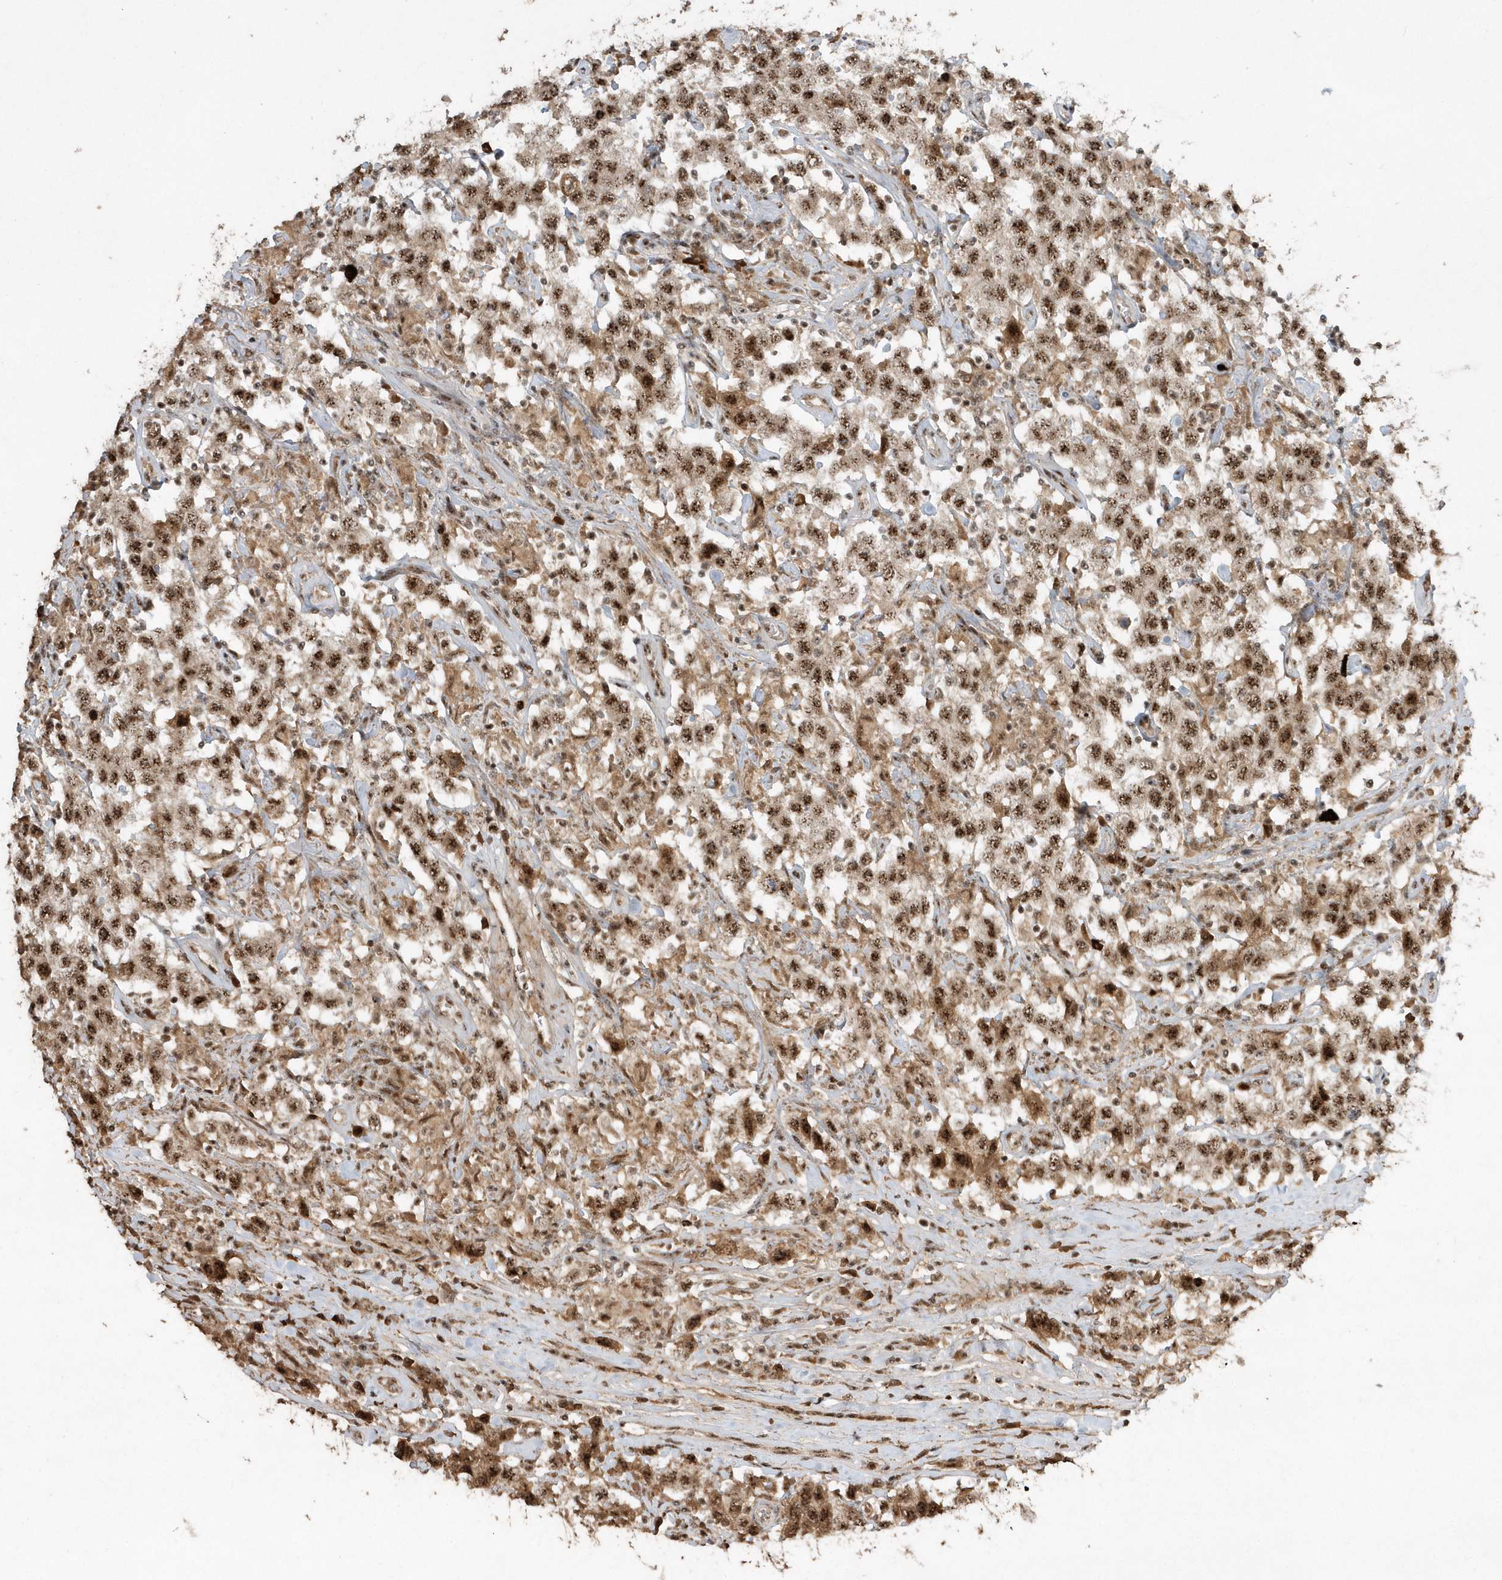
{"staining": {"intensity": "strong", "quantity": ">75%", "location": "nuclear"}, "tissue": "testis cancer", "cell_type": "Tumor cells", "image_type": "cancer", "snomed": [{"axis": "morphology", "description": "Seminoma, NOS"}, {"axis": "topography", "description": "Testis"}], "caption": "Testis seminoma was stained to show a protein in brown. There is high levels of strong nuclear expression in about >75% of tumor cells.", "gene": "POLR3B", "patient": {"sex": "male", "age": 41}}